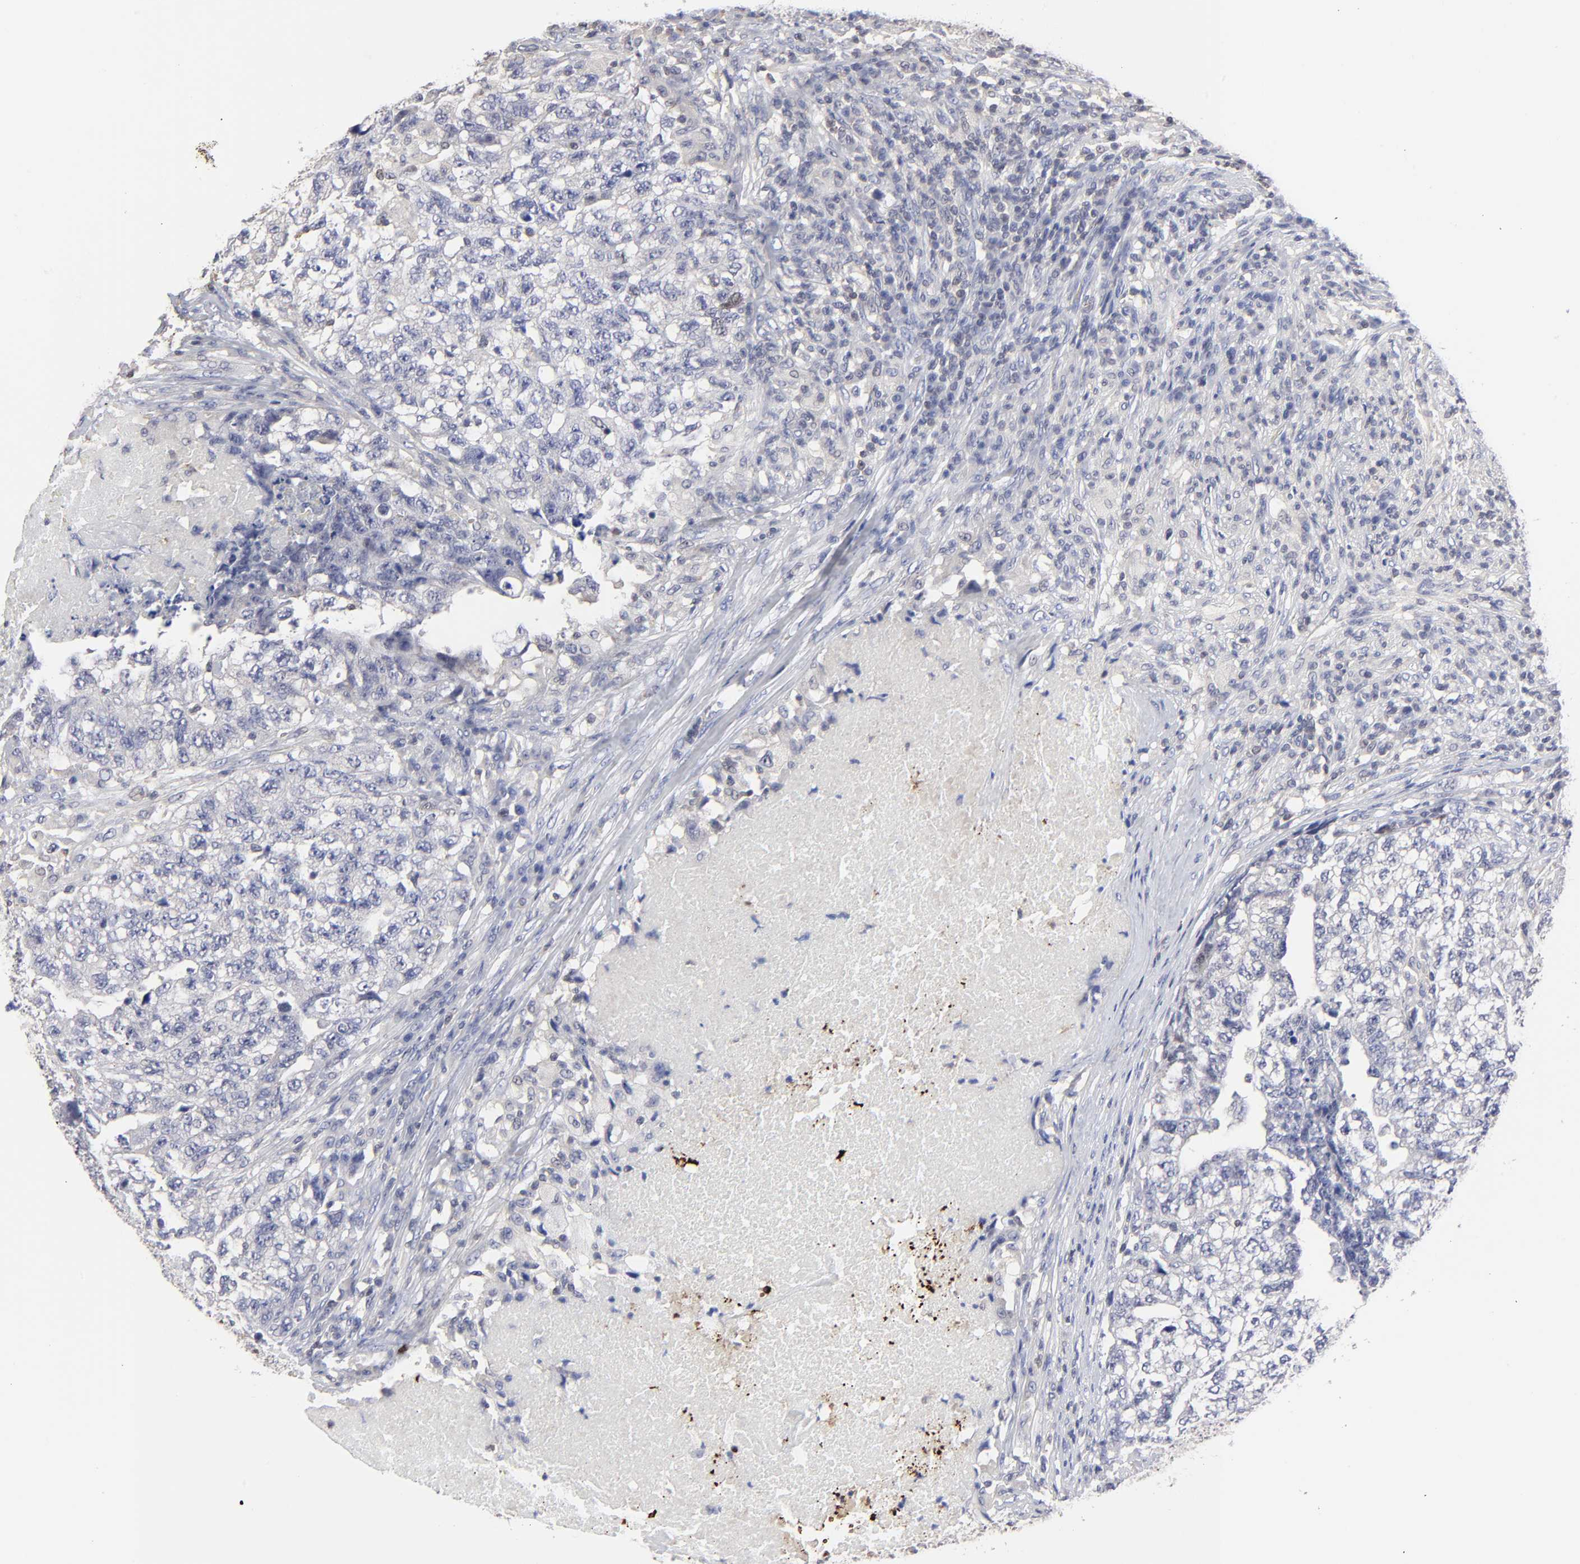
{"staining": {"intensity": "negative", "quantity": "none", "location": "none"}, "tissue": "testis cancer", "cell_type": "Tumor cells", "image_type": "cancer", "snomed": [{"axis": "morphology", "description": "Carcinoma, Embryonal, NOS"}, {"axis": "topography", "description": "Testis"}], "caption": "Tumor cells show no significant expression in testis cancer. (Immunohistochemistry, brightfield microscopy, high magnification).", "gene": "TBXT", "patient": {"sex": "male", "age": 21}}